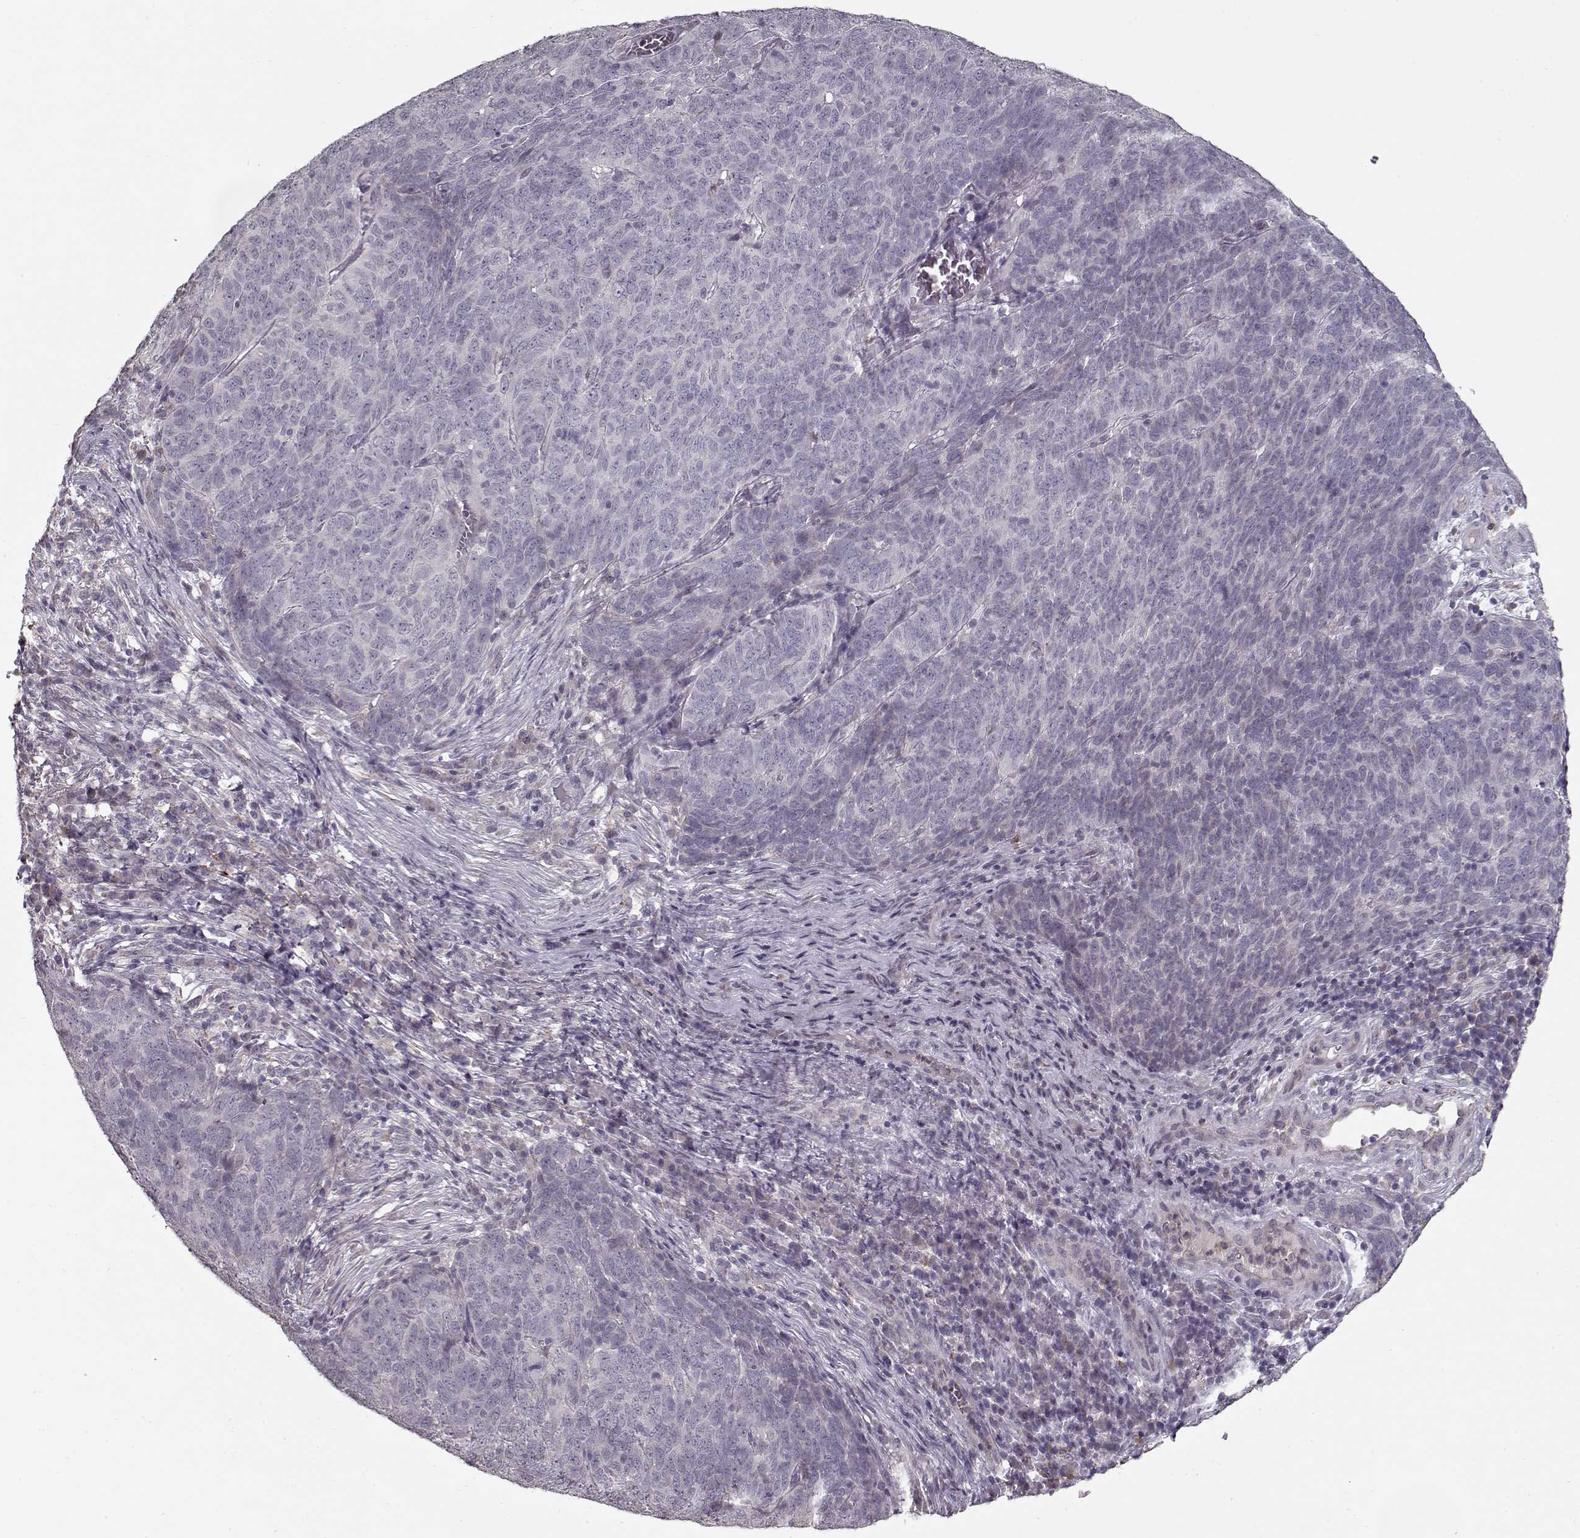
{"staining": {"intensity": "negative", "quantity": "none", "location": "none"}, "tissue": "skin cancer", "cell_type": "Tumor cells", "image_type": "cancer", "snomed": [{"axis": "morphology", "description": "Squamous cell carcinoma, NOS"}, {"axis": "topography", "description": "Skin"}, {"axis": "topography", "description": "Anal"}], "caption": "A high-resolution histopathology image shows immunohistochemistry staining of squamous cell carcinoma (skin), which shows no significant expression in tumor cells.", "gene": "LAMA2", "patient": {"sex": "female", "age": 51}}